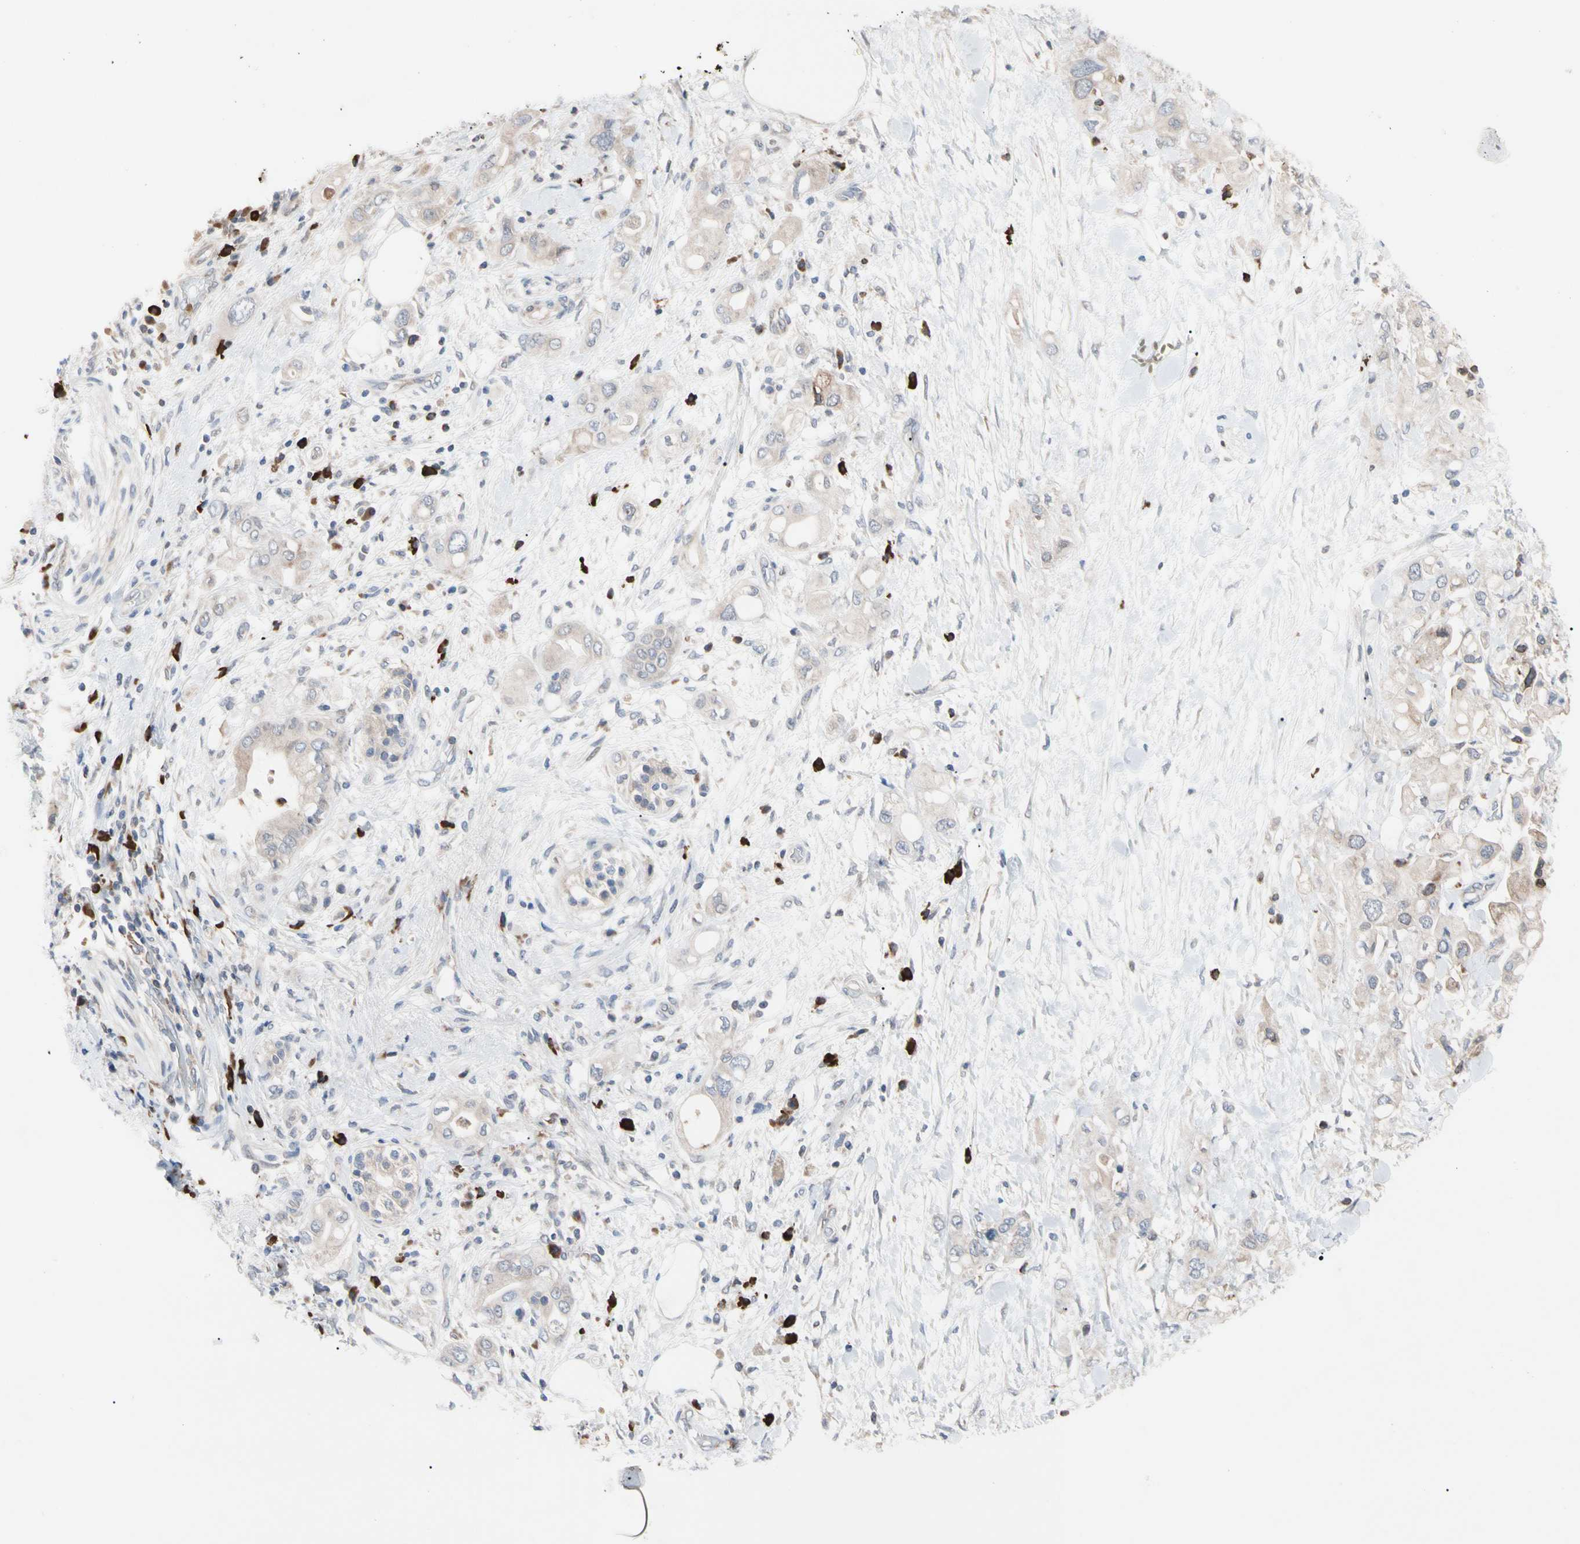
{"staining": {"intensity": "weak", "quantity": "25%-75%", "location": "cytoplasmic/membranous"}, "tissue": "pancreatic cancer", "cell_type": "Tumor cells", "image_type": "cancer", "snomed": [{"axis": "morphology", "description": "Adenocarcinoma, NOS"}, {"axis": "topography", "description": "Pancreas"}], "caption": "Immunohistochemistry (IHC) (DAB (3,3'-diaminobenzidine)) staining of pancreatic cancer displays weak cytoplasmic/membranous protein staining in about 25%-75% of tumor cells. (DAB (3,3'-diaminobenzidine) = brown stain, brightfield microscopy at high magnification).", "gene": "MCL1", "patient": {"sex": "female", "age": 56}}